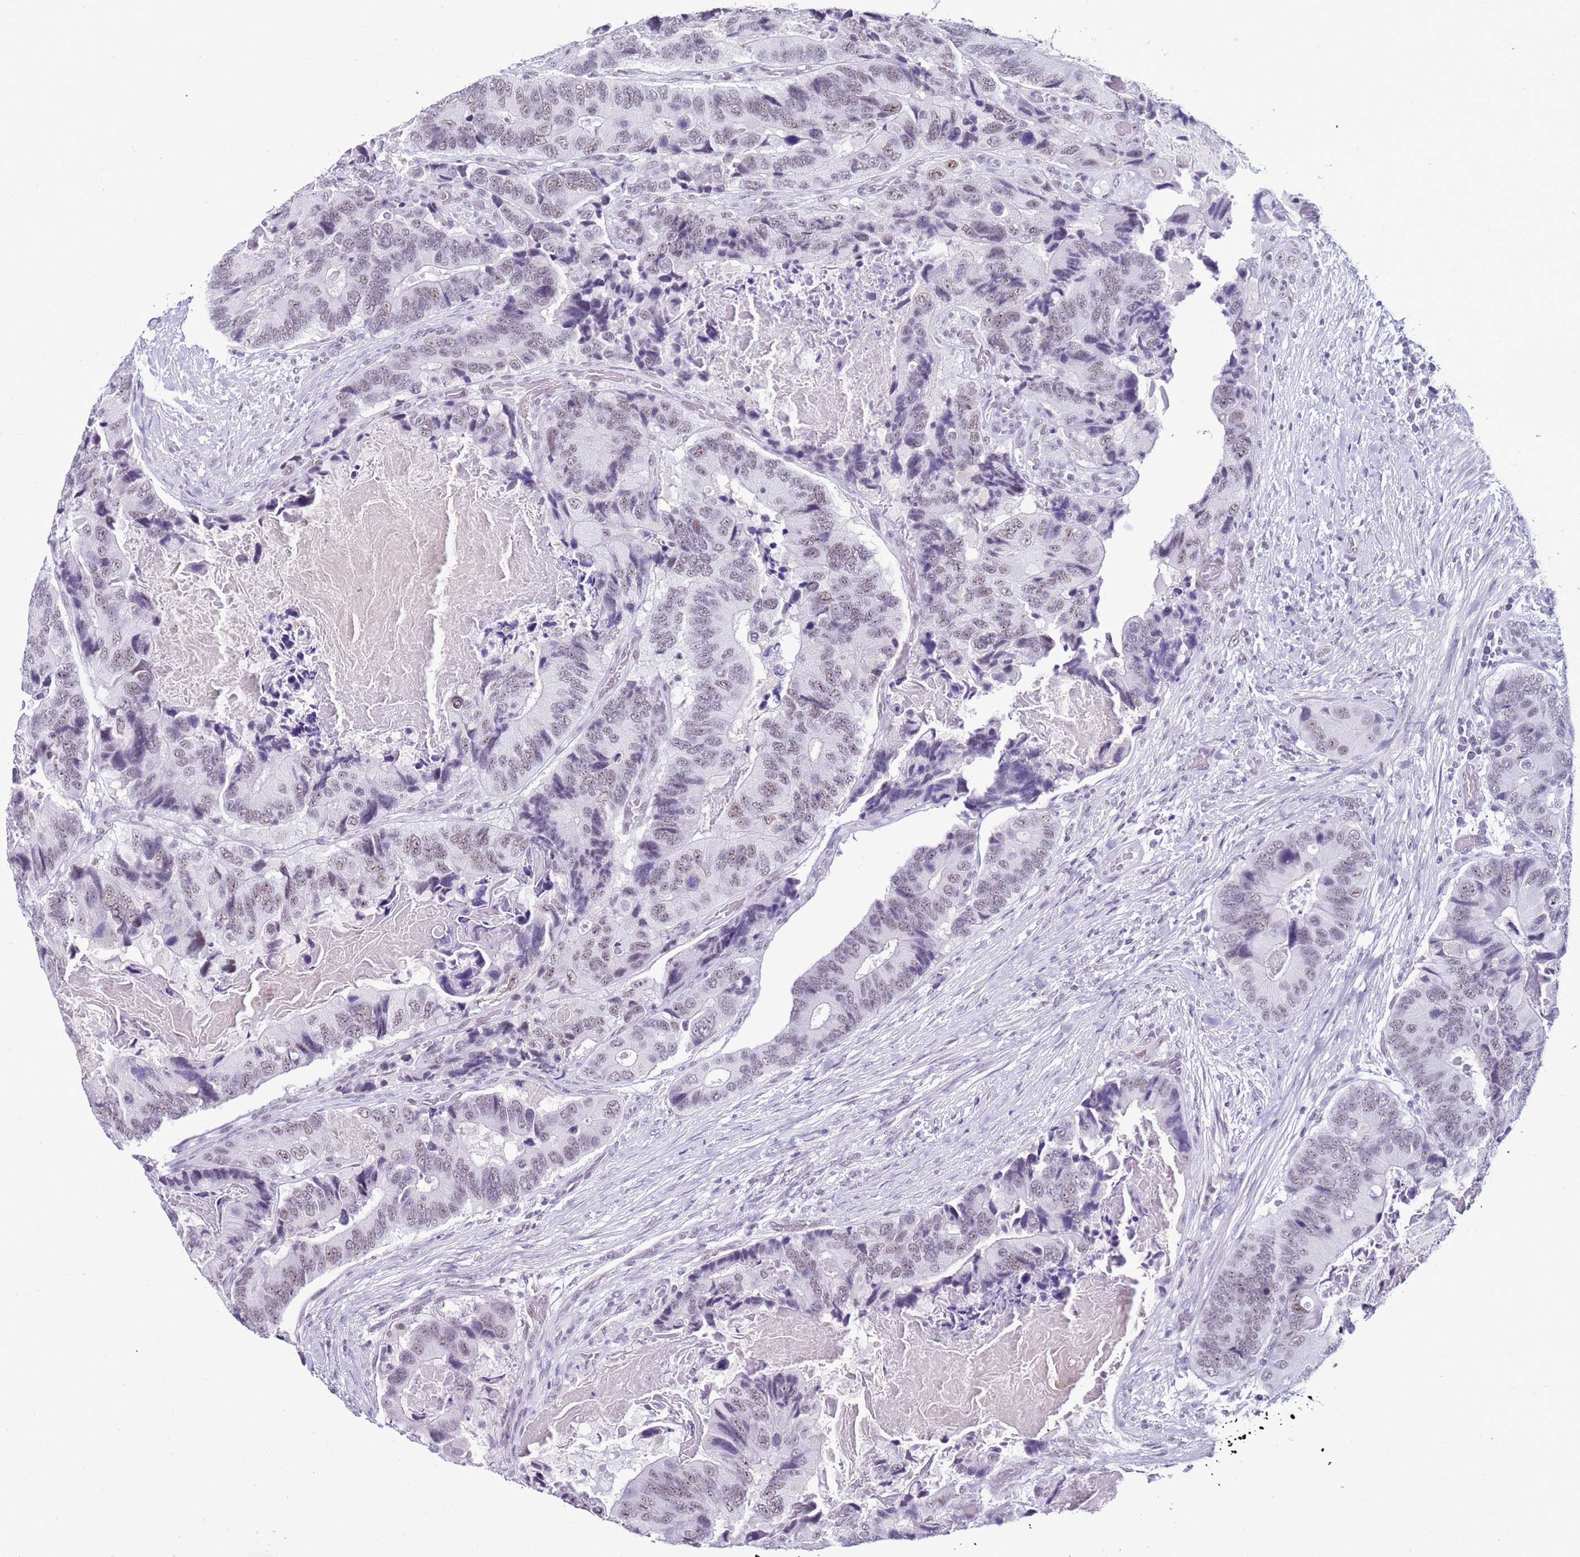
{"staining": {"intensity": "moderate", "quantity": ">75%", "location": "nuclear"}, "tissue": "colorectal cancer", "cell_type": "Tumor cells", "image_type": "cancer", "snomed": [{"axis": "morphology", "description": "Adenocarcinoma, NOS"}, {"axis": "topography", "description": "Colon"}], "caption": "Colorectal adenocarcinoma stained for a protein (brown) shows moderate nuclear positive staining in about >75% of tumor cells.", "gene": "DHX15", "patient": {"sex": "male", "age": 84}}